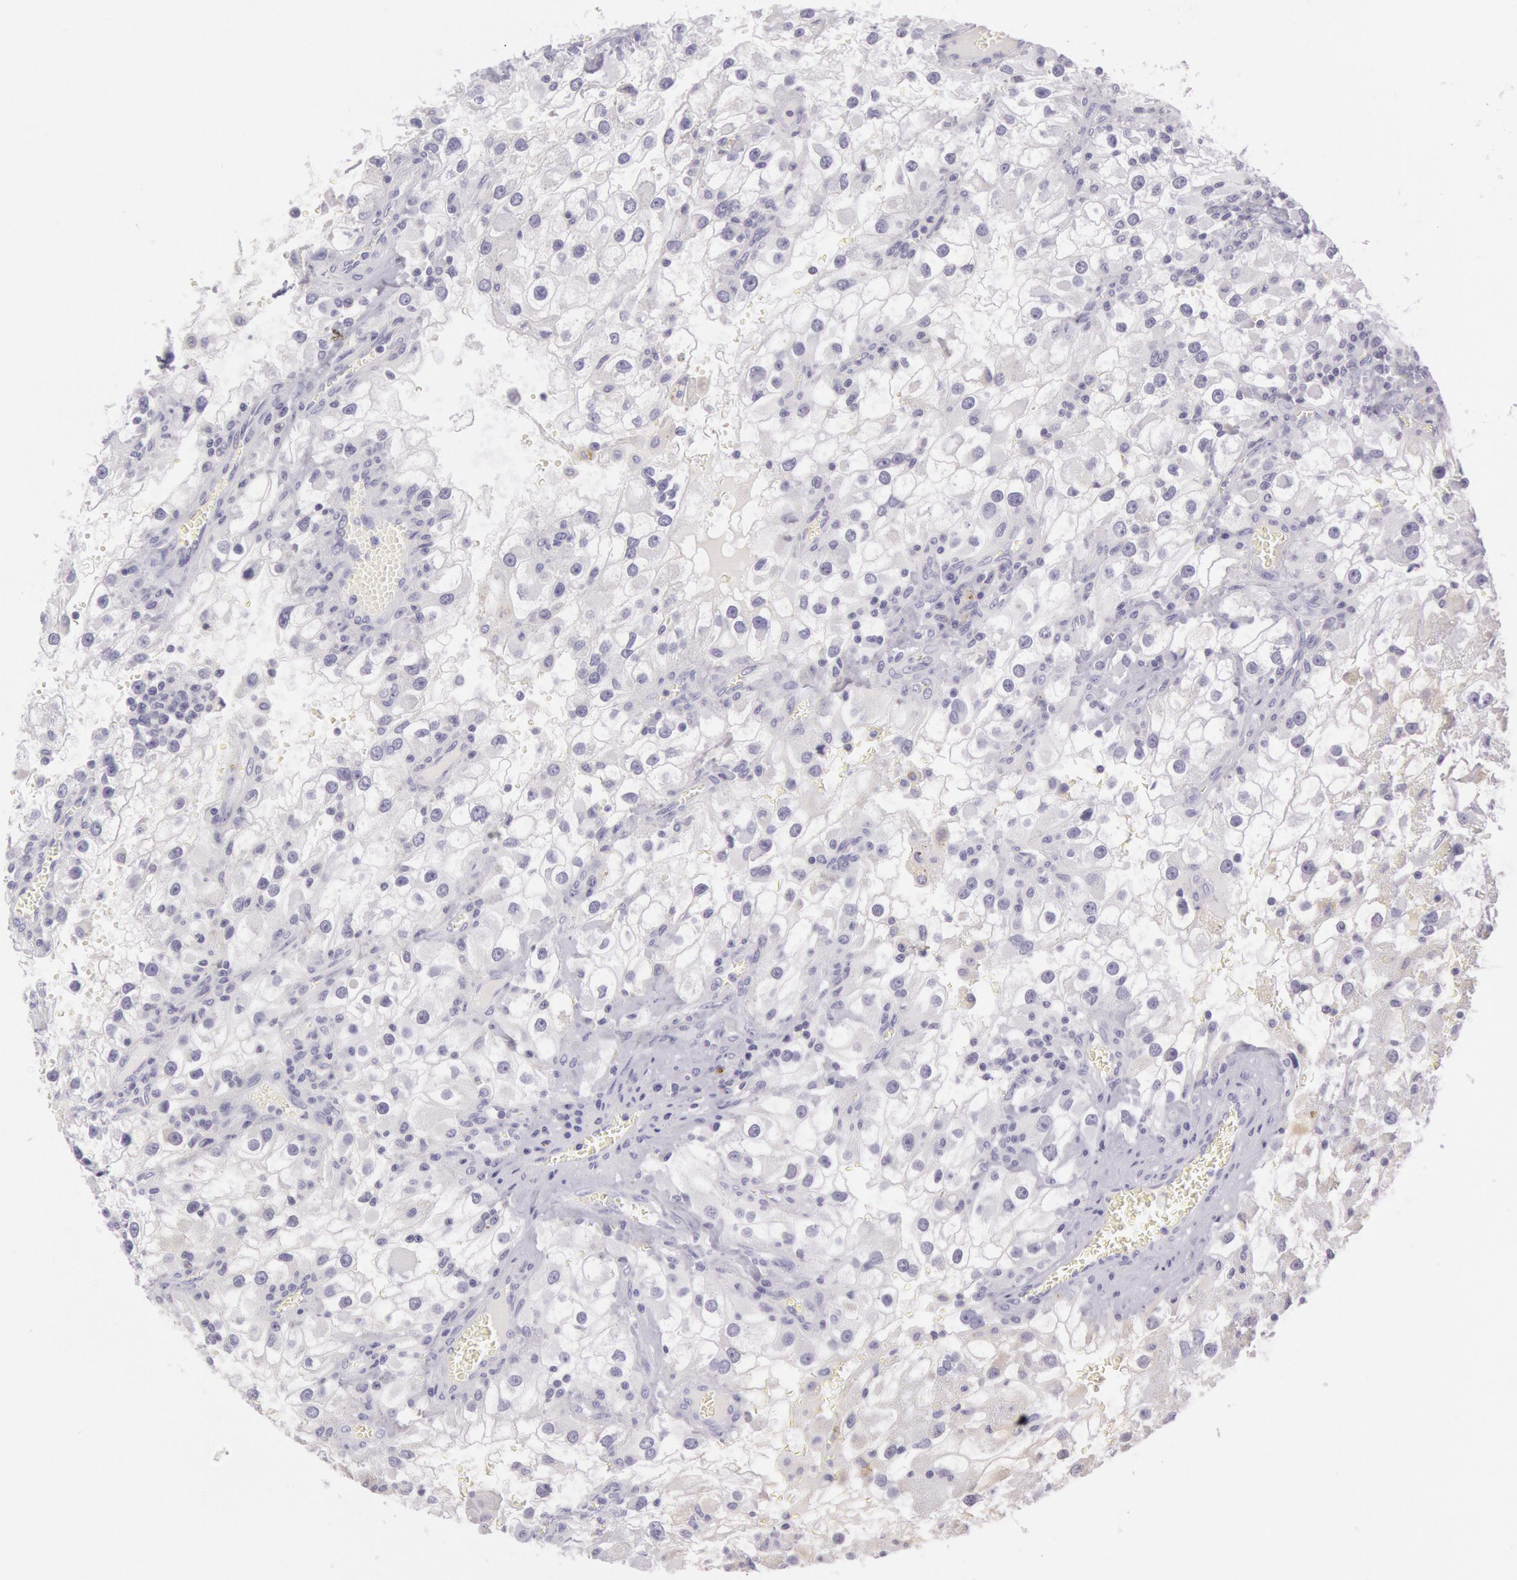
{"staining": {"intensity": "negative", "quantity": "none", "location": "none"}, "tissue": "renal cancer", "cell_type": "Tumor cells", "image_type": "cancer", "snomed": [{"axis": "morphology", "description": "Adenocarcinoma, NOS"}, {"axis": "topography", "description": "Kidney"}], "caption": "Tumor cells show no significant protein positivity in adenocarcinoma (renal).", "gene": "CKB", "patient": {"sex": "female", "age": 52}}